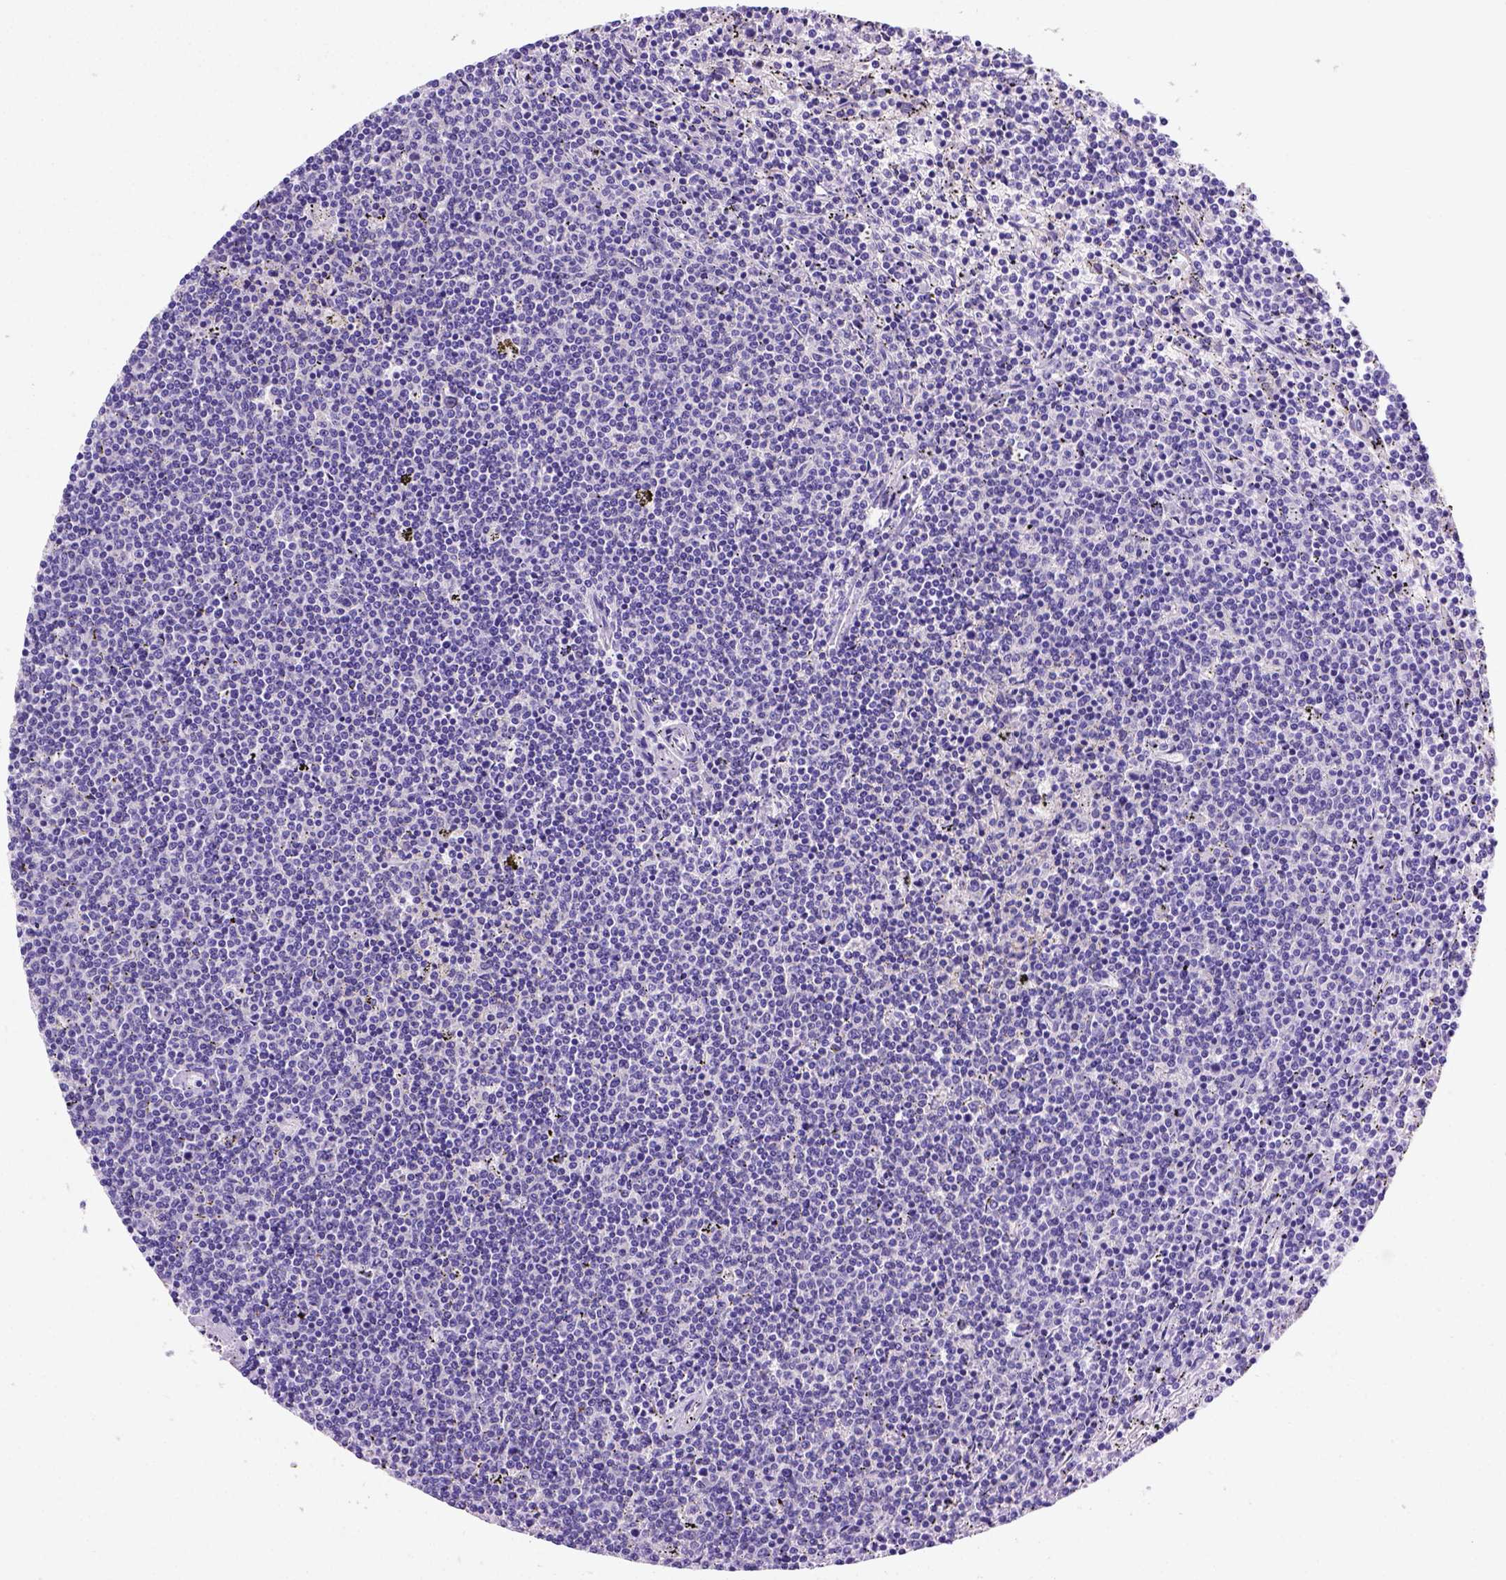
{"staining": {"intensity": "negative", "quantity": "none", "location": "none"}, "tissue": "lymphoma", "cell_type": "Tumor cells", "image_type": "cancer", "snomed": [{"axis": "morphology", "description": "Malignant lymphoma, non-Hodgkin's type, Low grade"}, {"axis": "topography", "description": "Spleen"}], "caption": "This is an IHC image of lymphoma. There is no expression in tumor cells.", "gene": "FAM81B", "patient": {"sex": "female", "age": 50}}